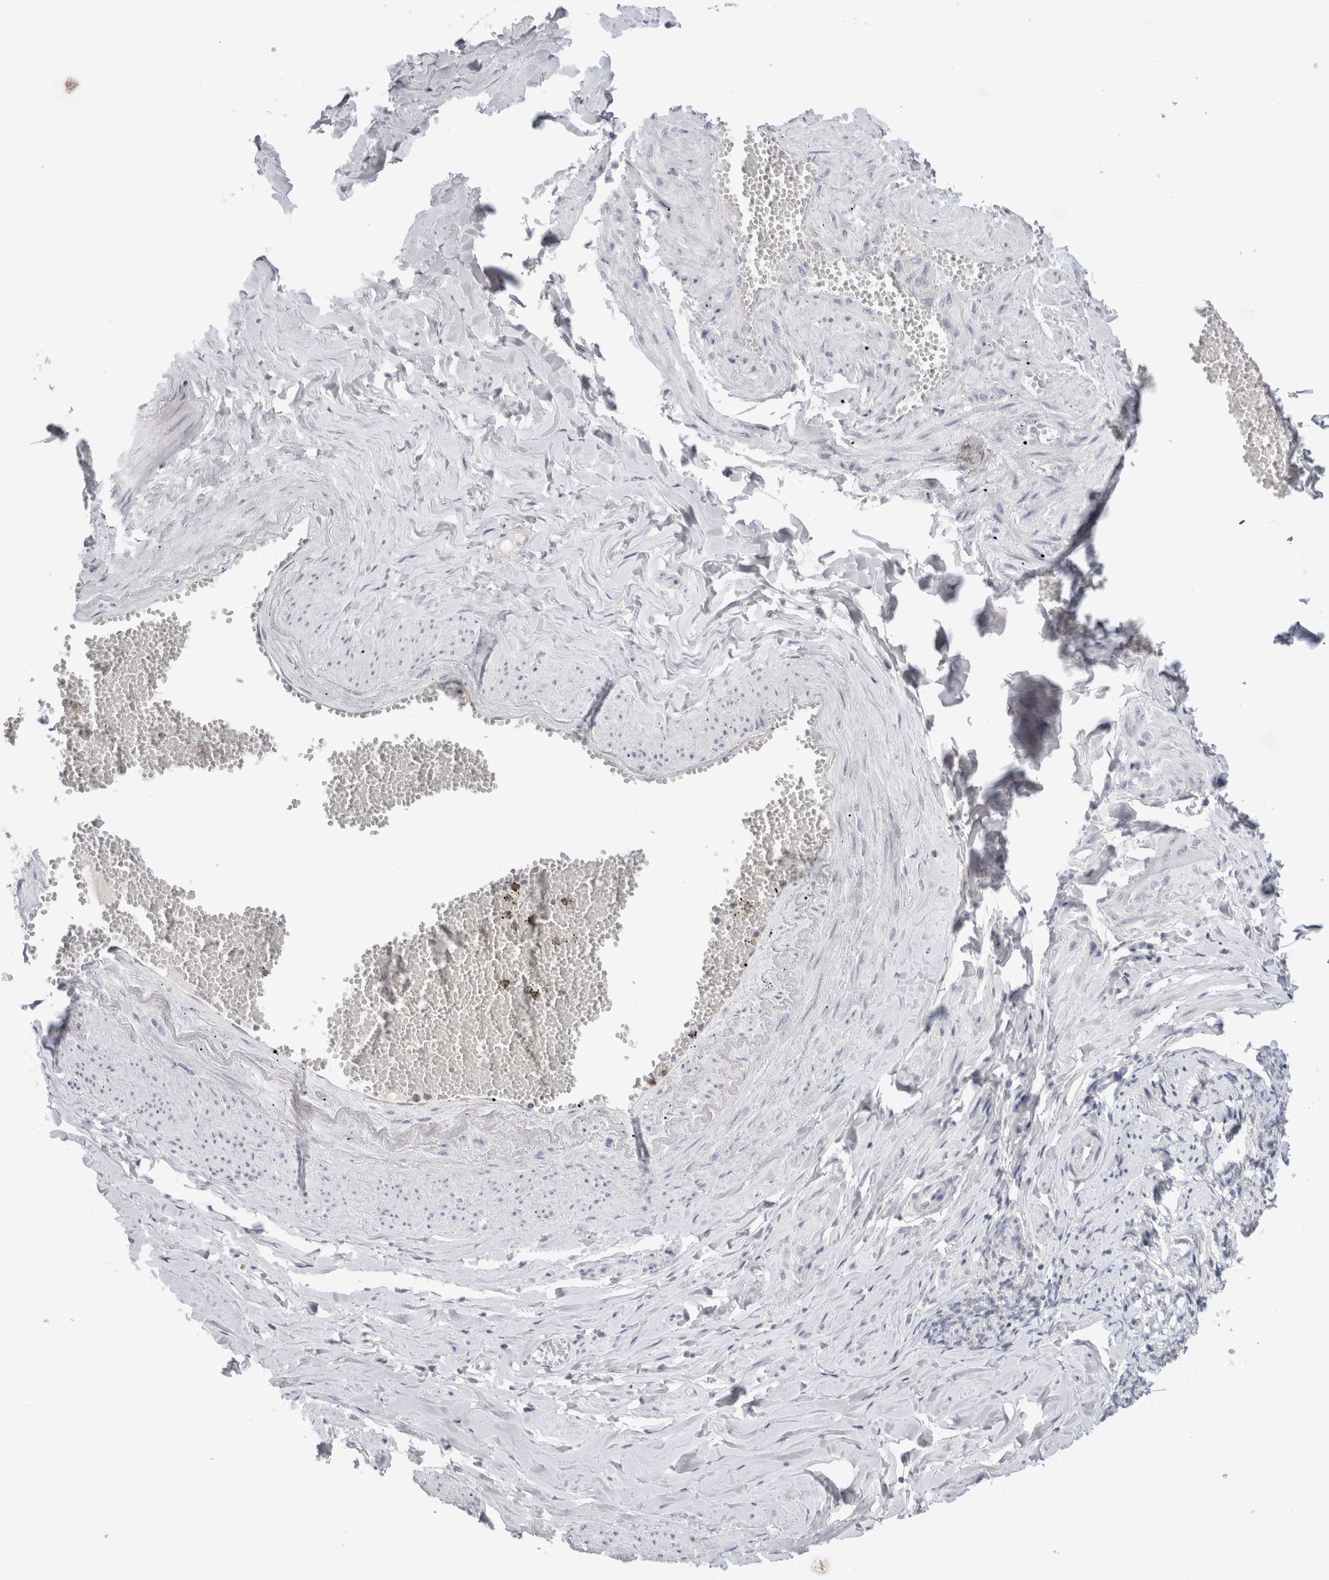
{"staining": {"intensity": "weak", "quantity": "25%-75%", "location": "nuclear"}, "tissue": "adipose tissue", "cell_type": "Adipocytes", "image_type": "normal", "snomed": [{"axis": "morphology", "description": "Normal tissue, NOS"}, {"axis": "topography", "description": "Vascular tissue"}, {"axis": "topography", "description": "Fallopian tube"}, {"axis": "topography", "description": "Ovary"}], "caption": "Immunohistochemical staining of benign adipose tissue reveals weak nuclear protein staining in about 25%-75% of adipocytes.", "gene": "CERS5", "patient": {"sex": "female", "age": 67}}